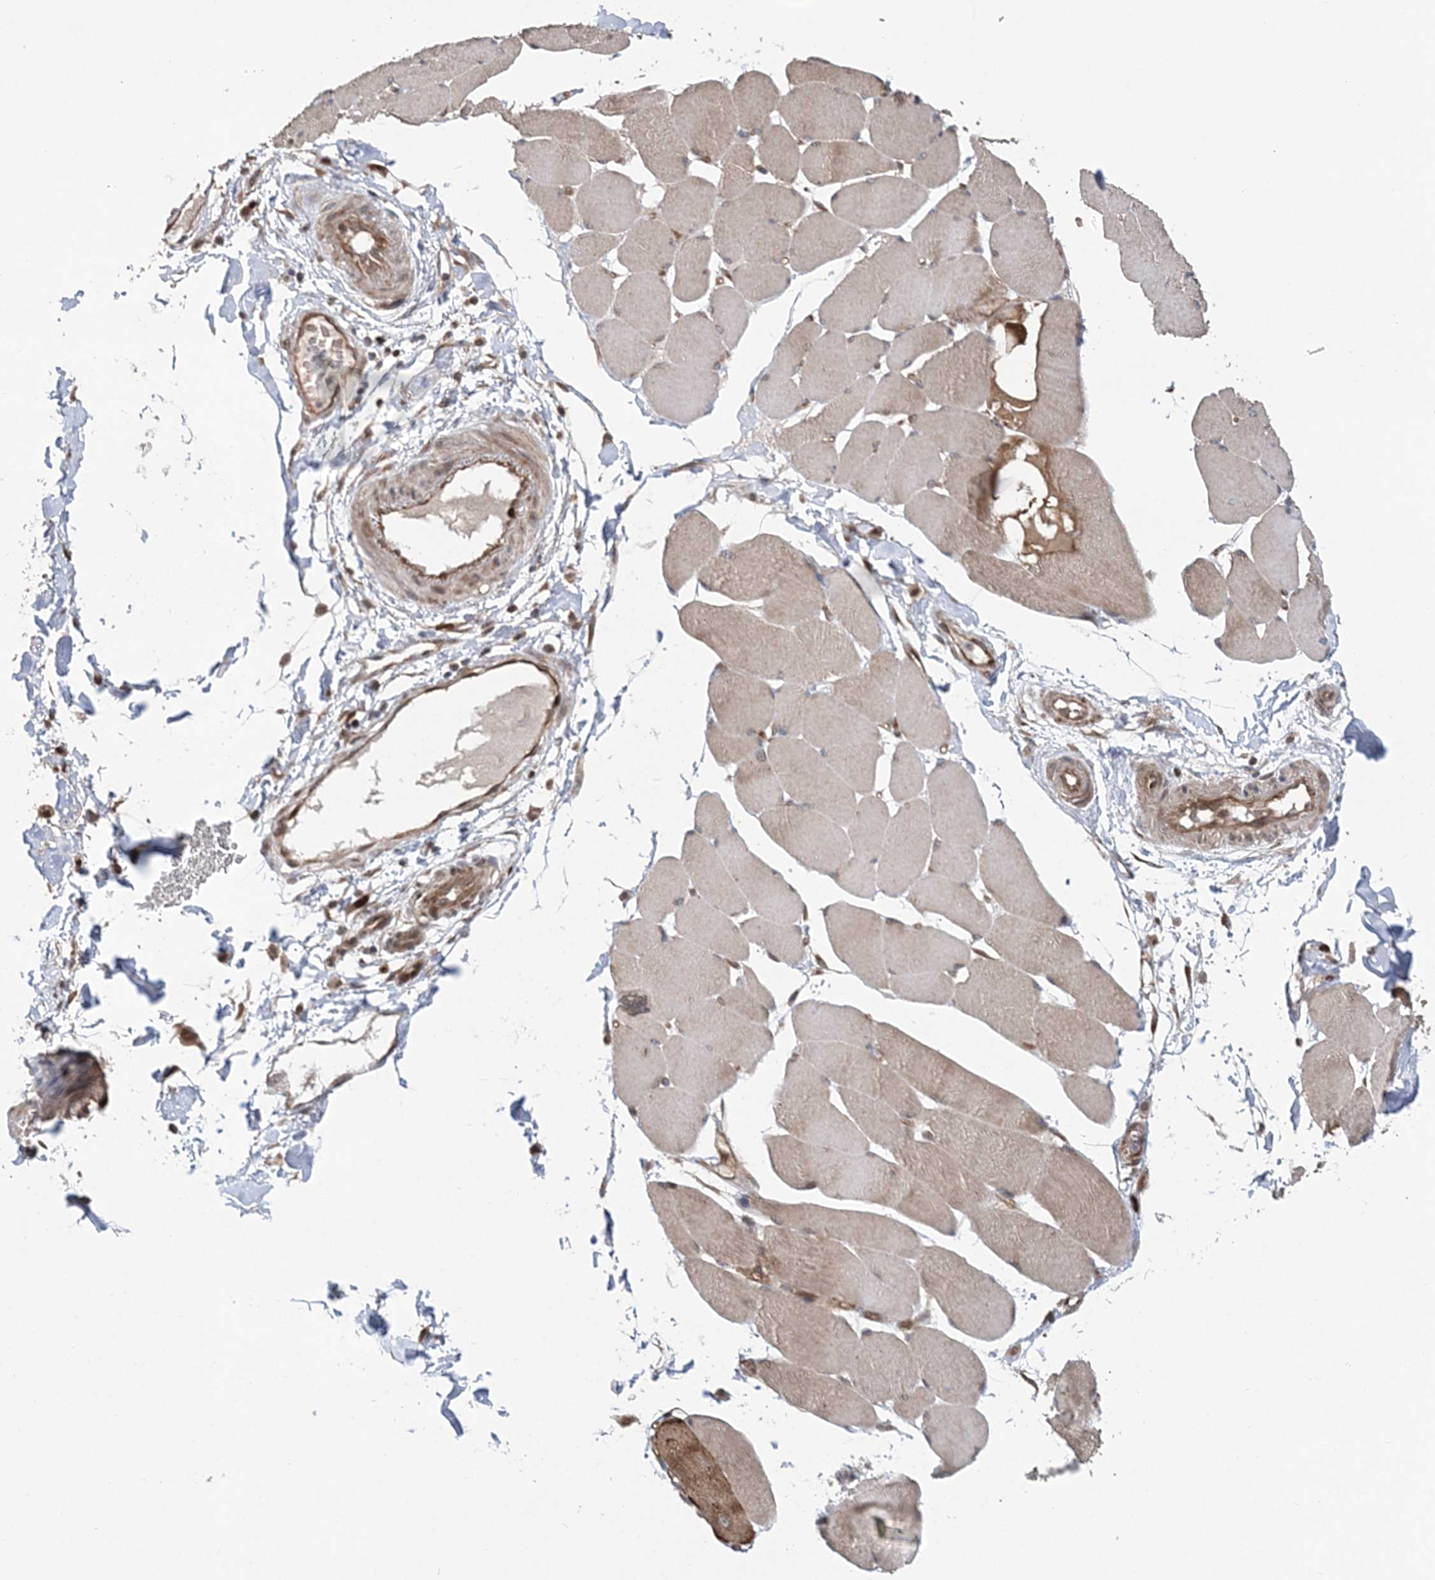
{"staining": {"intensity": "weak", "quantity": "25%-75%", "location": "cytoplasmic/membranous"}, "tissue": "skeletal muscle", "cell_type": "Myocytes", "image_type": "normal", "snomed": [{"axis": "morphology", "description": "Normal tissue, NOS"}, {"axis": "topography", "description": "Skin"}, {"axis": "topography", "description": "Skeletal muscle"}], "caption": "Immunohistochemistry (IHC) of unremarkable human skeletal muscle shows low levels of weak cytoplasmic/membranous positivity in about 25%-75% of myocytes. The protein of interest is stained brown, and the nuclei are stained in blue (DAB (3,3'-diaminobenzidine) IHC with brightfield microscopy, high magnification).", "gene": "KIF4A", "patient": {"sex": "male", "age": 83}}